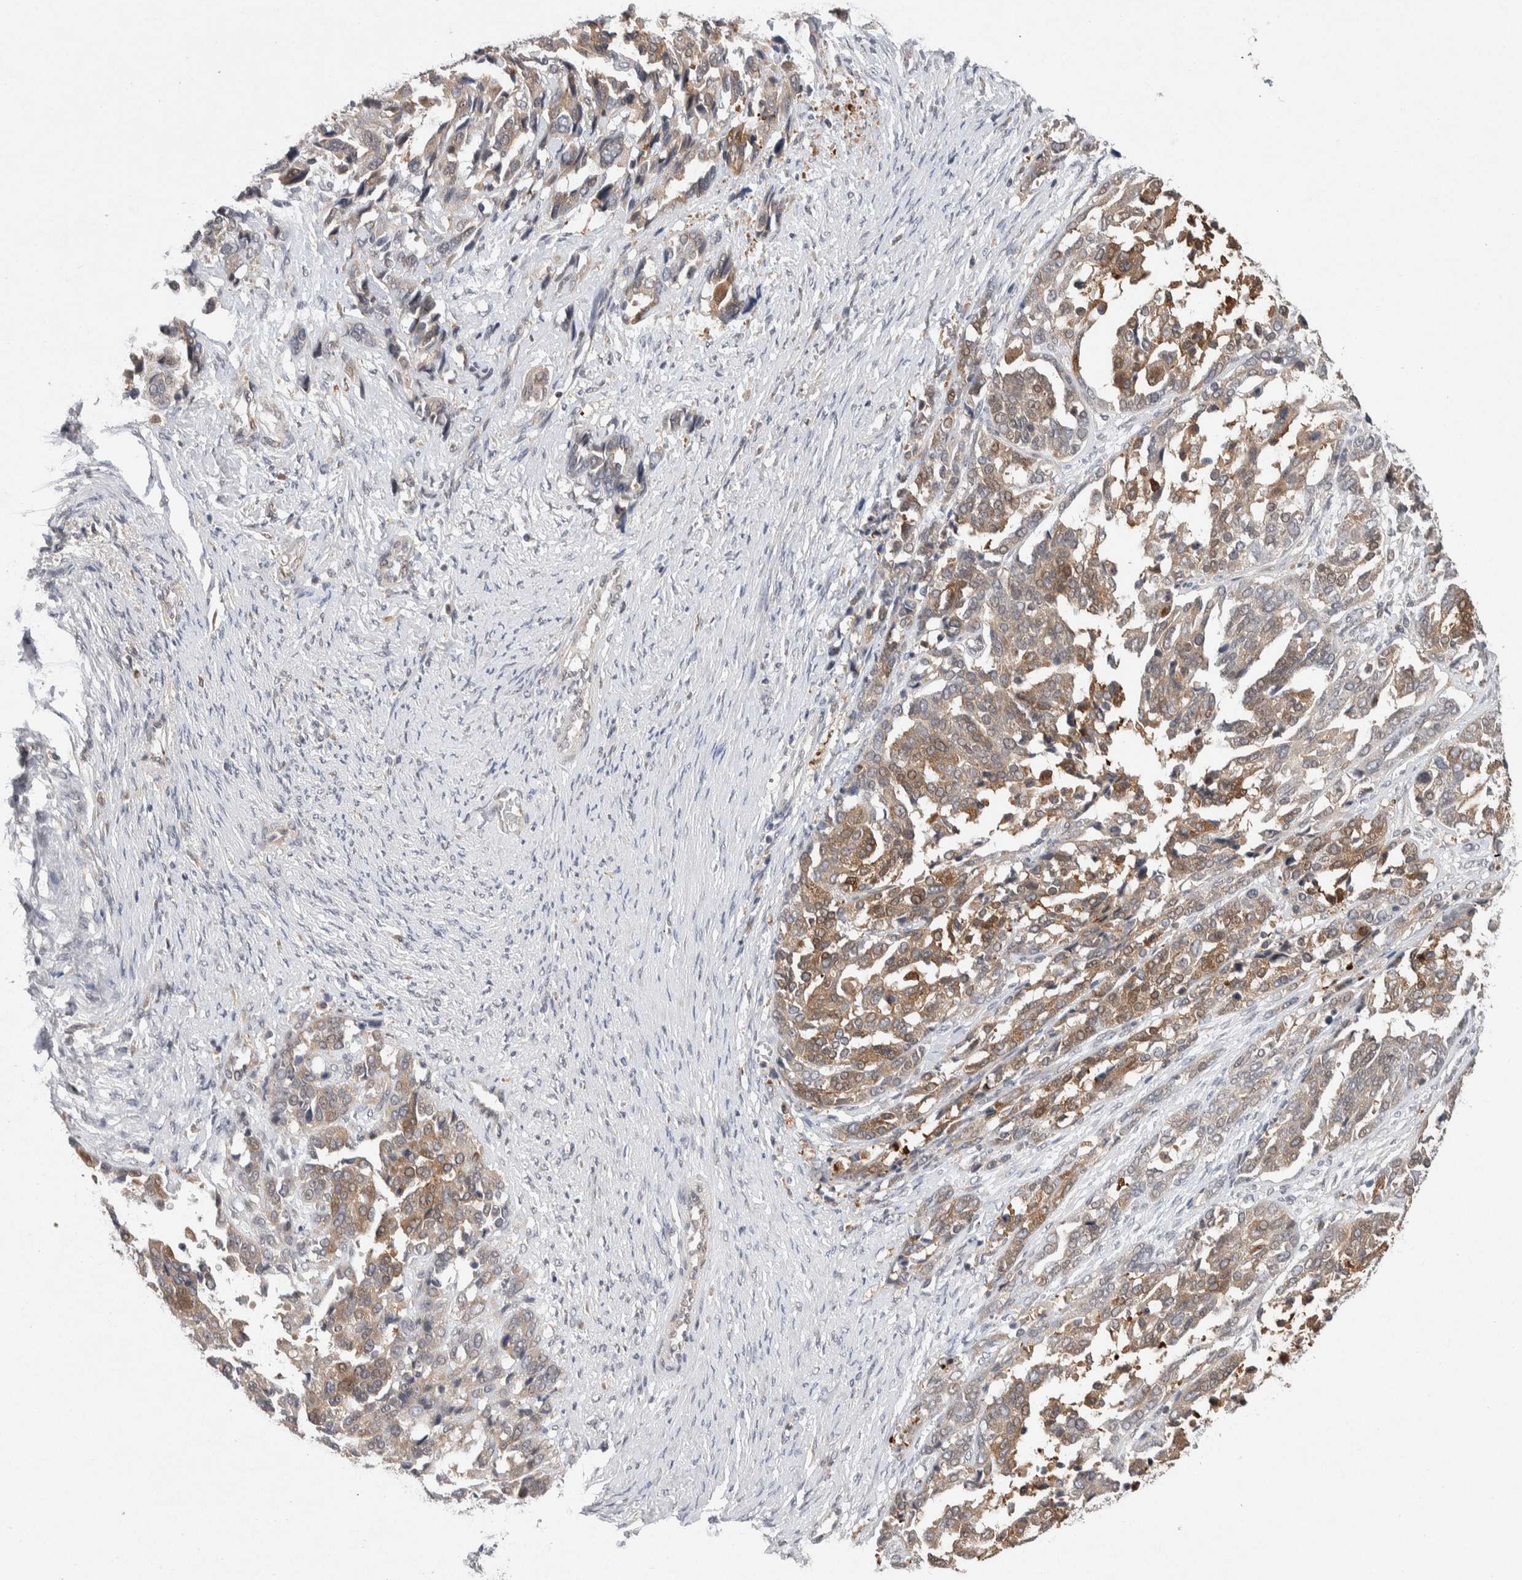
{"staining": {"intensity": "moderate", "quantity": "25%-75%", "location": "cytoplasmic/membranous"}, "tissue": "ovarian cancer", "cell_type": "Tumor cells", "image_type": "cancer", "snomed": [{"axis": "morphology", "description": "Cystadenocarcinoma, serous, NOS"}, {"axis": "topography", "description": "Ovary"}], "caption": "A medium amount of moderate cytoplasmic/membranous expression is seen in approximately 25%-75% of tumor cells in ovarian cancer (serous cystadenocarcinoma) tissue. The staining was performed using DAB, with brown indicating positive protein expression. Nuclei are stained blue with hematoxylin.", "gene": "KCNK1", "patient": {"sex": "female", "age": 44}}